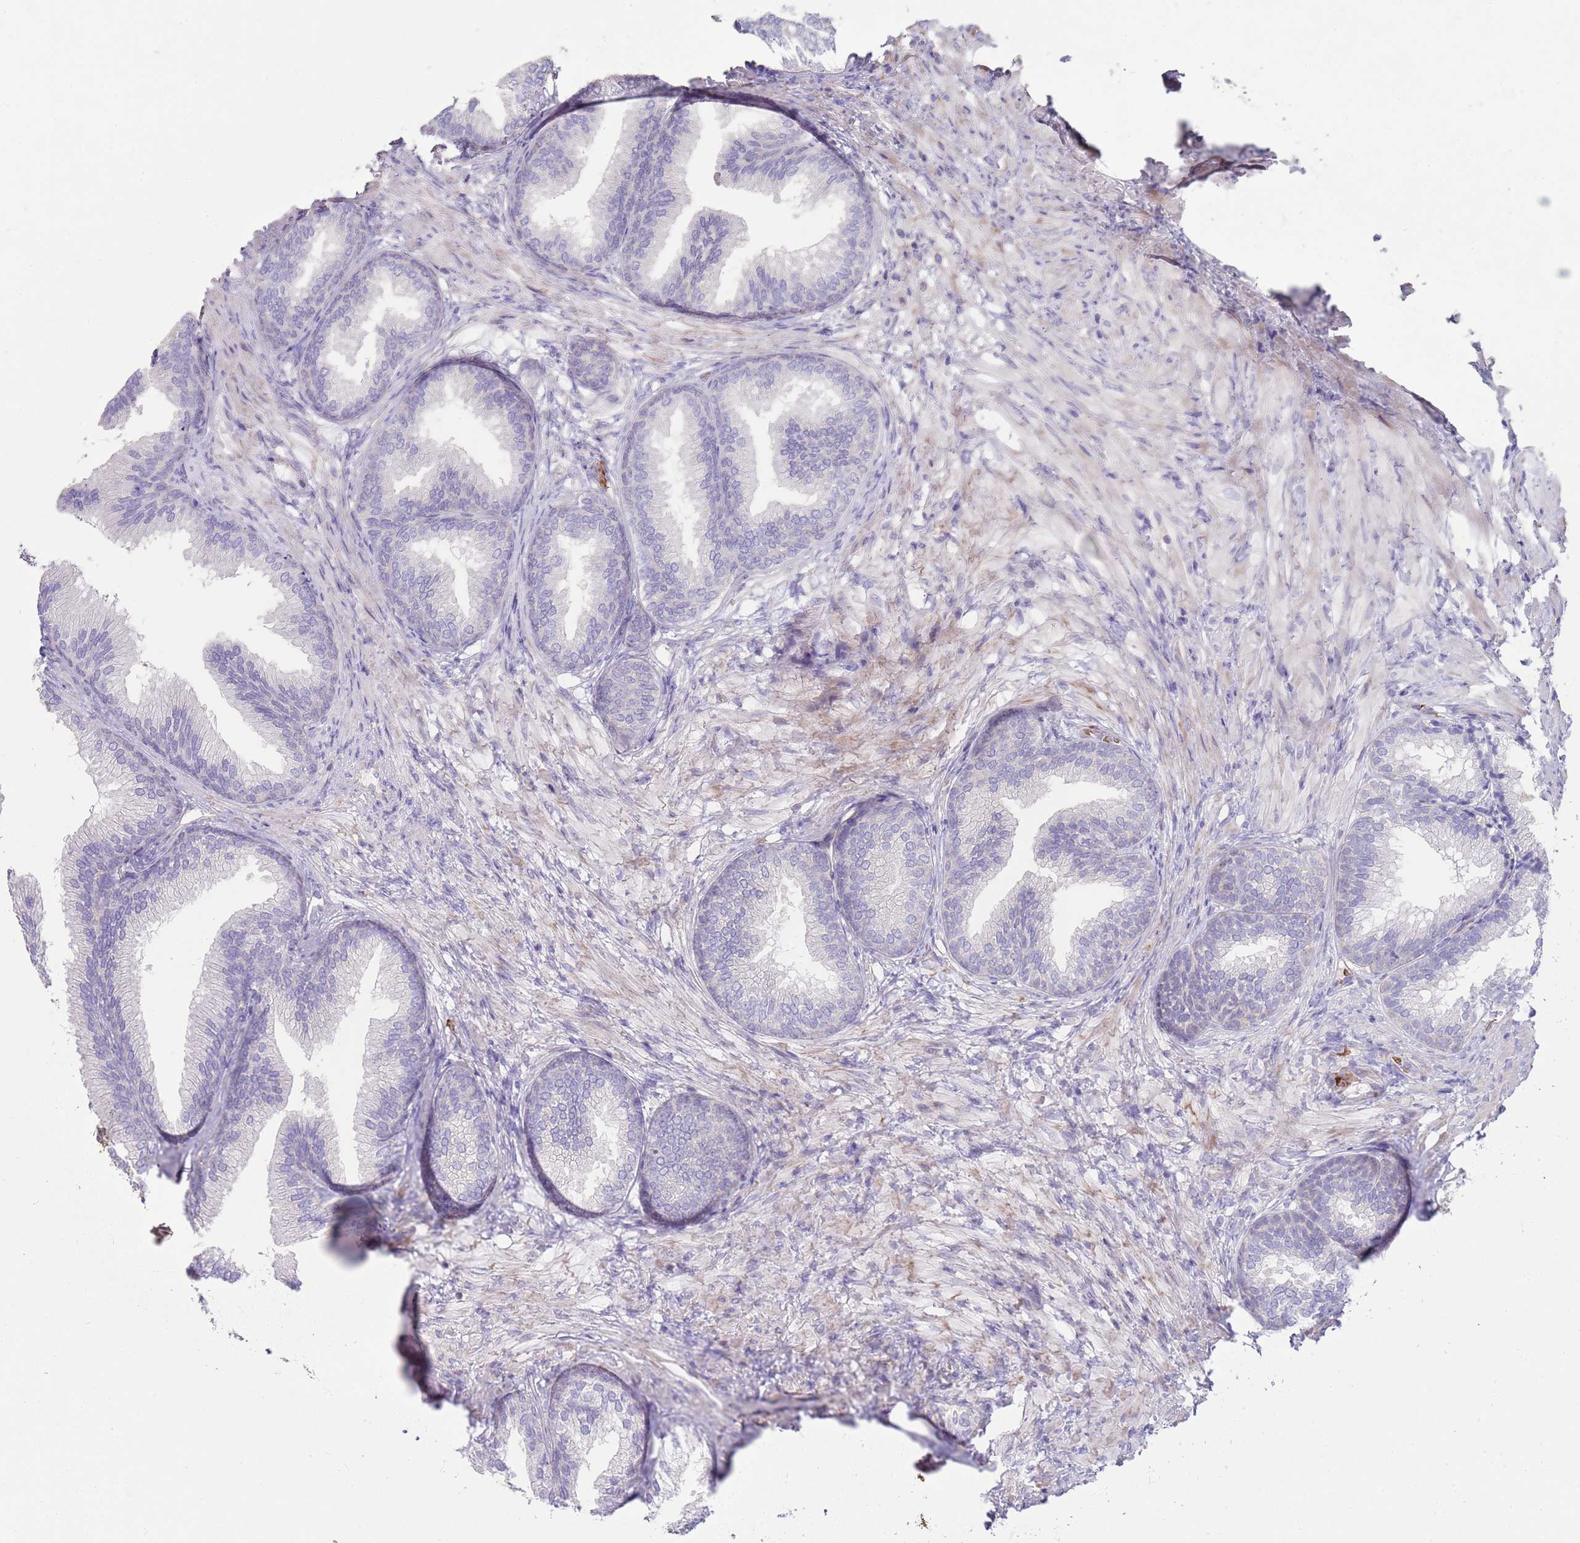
{"staining": {"intensity": "negative", "quantity": "none", "location": "none"}, "tissue": "prostate", "cell_type": "Glandular cells", "image_type": "normal", "snomed": [{"axis": "morphology", "description": "Normal tissue, NOS"}, {"axis": "topography", "description": "Prostate"}], "caption": "High magnification brightfield microscopy of unremarkable prostate stained with DAB (3,3'-diaminobenzidine) (brown) and counterstained with hematoxylin (blue): glandular cells show no significant expression.", "gene": "ZNF14", "patient": {"sex": "male", "age": 76}}